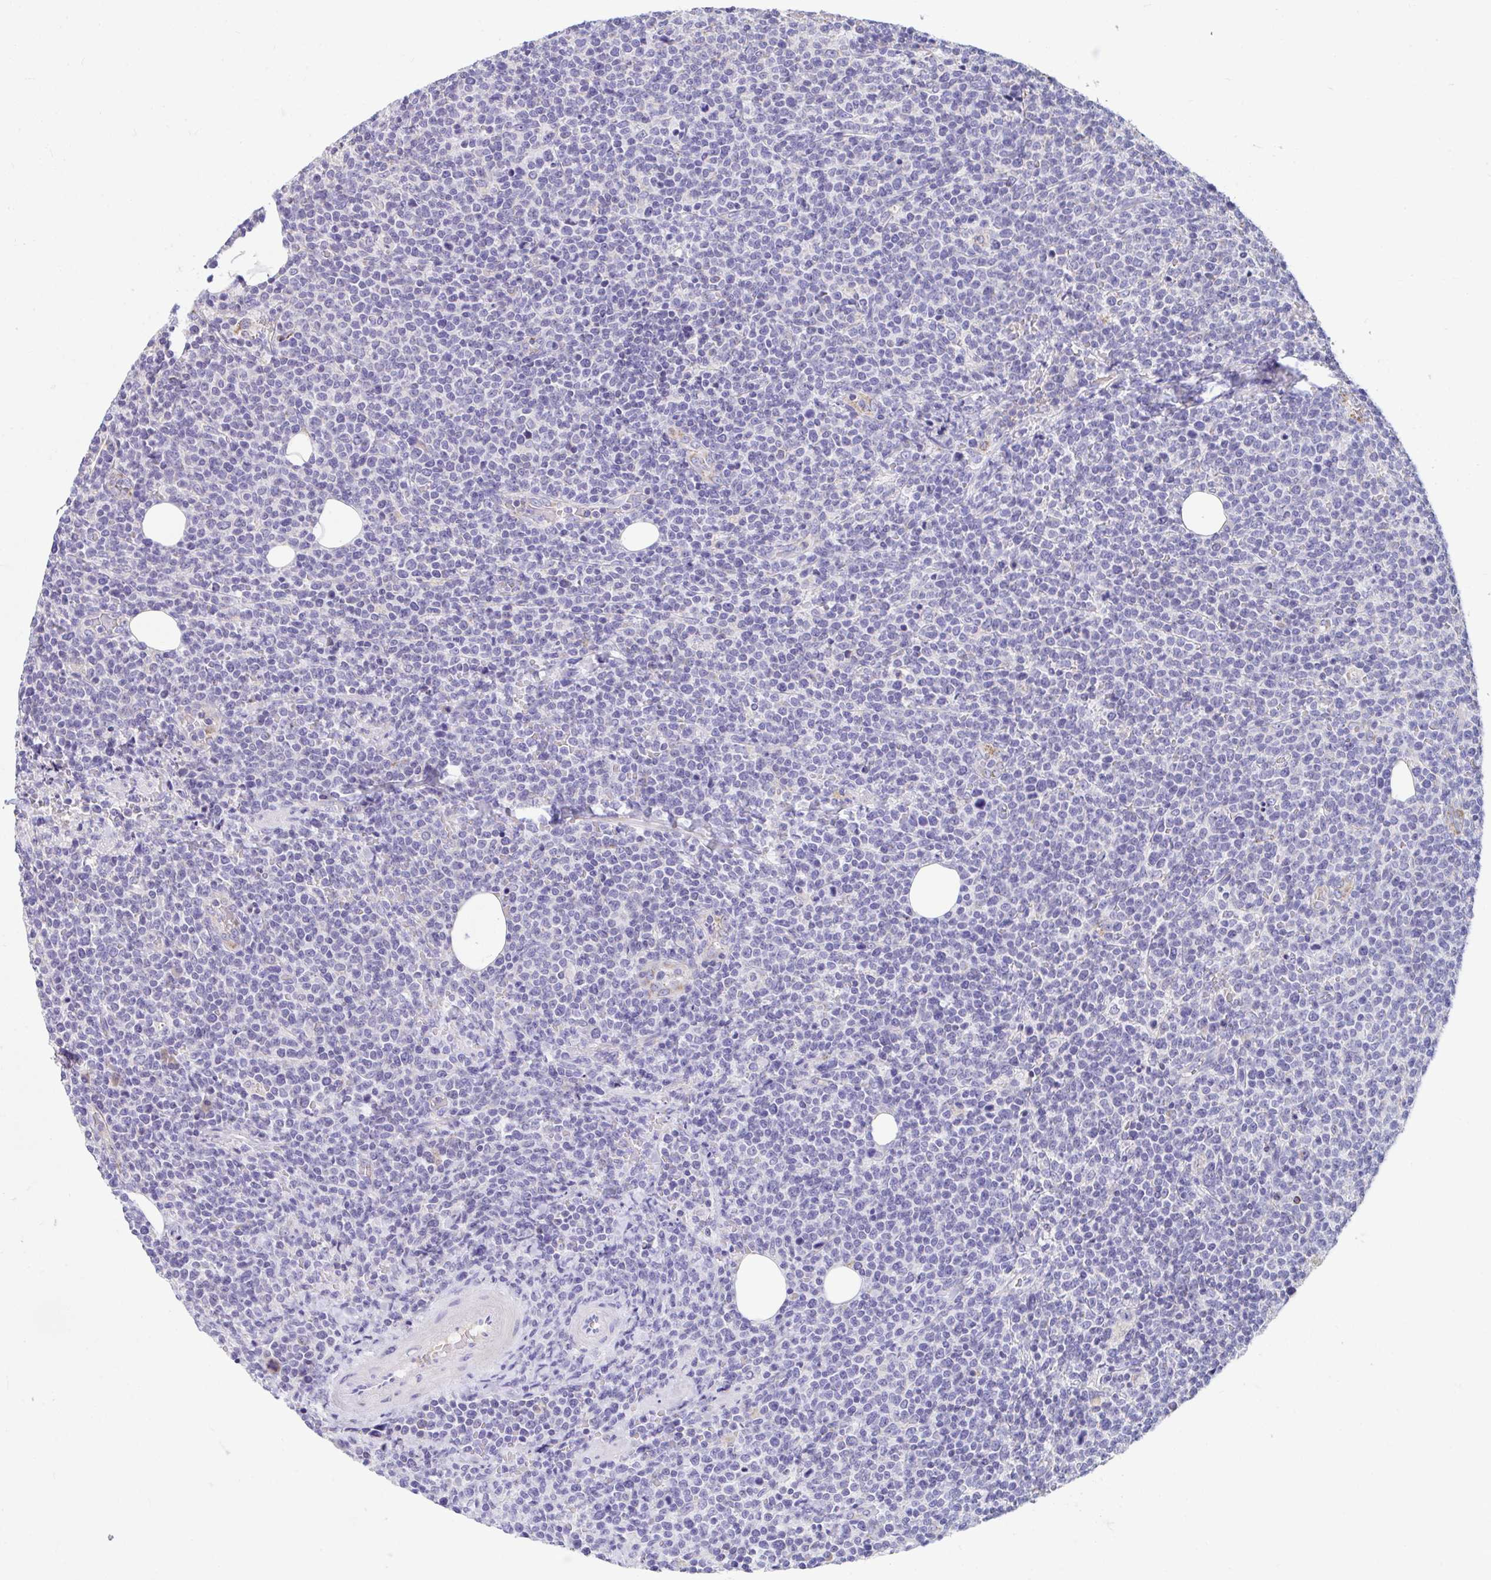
{"staining": {"intensity": "negative", "quantity": "none", "location": "none"}, "tissue": "lymphoma", "cell_type": "Tumor cells", "image_type": "cancer", "snomed": [{"axis": "morphology", "description": "Malignant lymphoma, non-Hodgkin's type, High grade"}, {"axis": "topography", "description": "Lymph node"}], "caption": "Lymphoma was stained to show a protein in brown. There is no significant staining in tumor cells.", "gene": "COA5", "patient": {"sex": "male", "age": 61}}